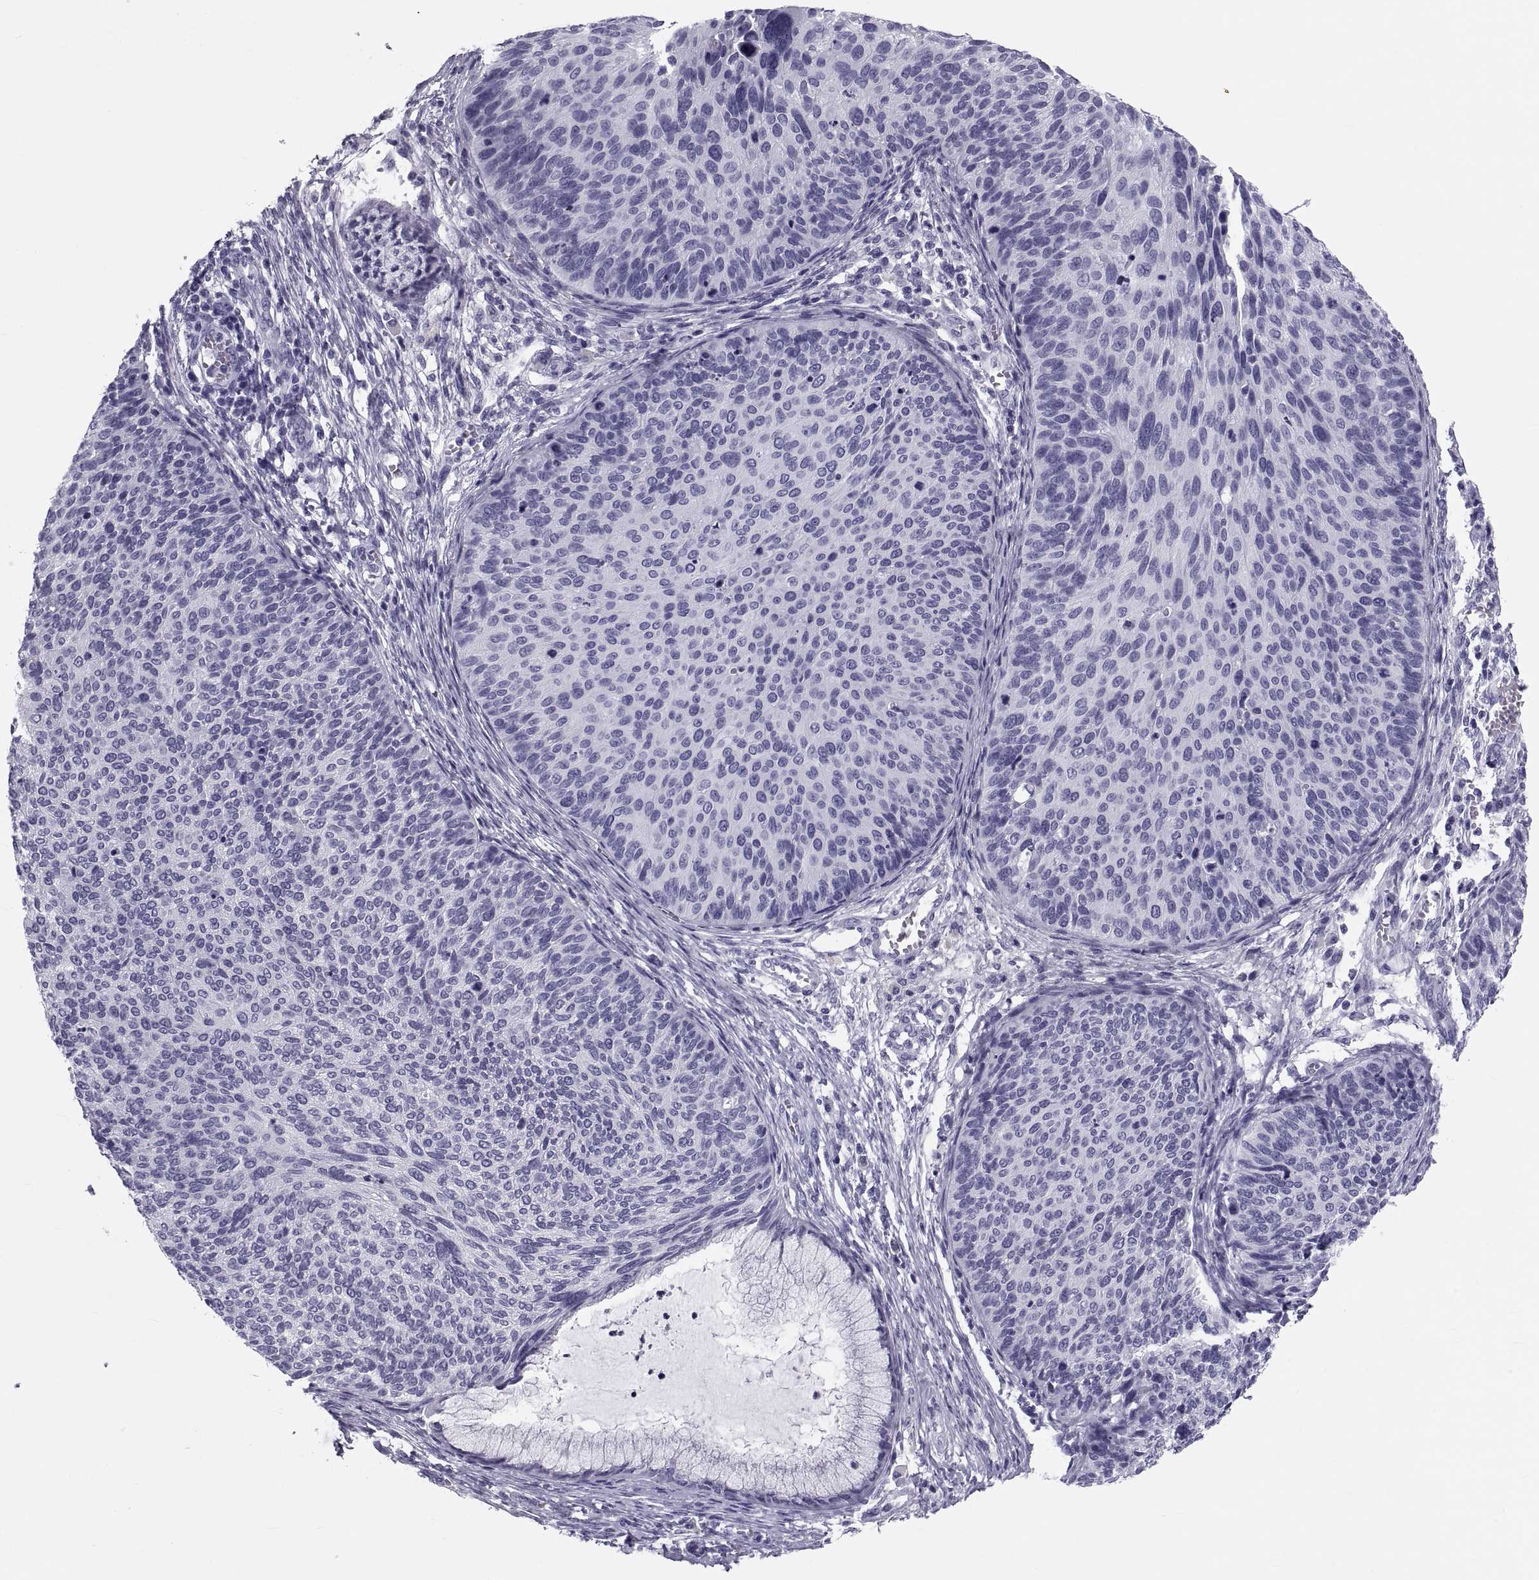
{"staining": {"intensity": "negative", "quantity": "none", "location": "none"}, "tissue": "cervical cancer", "cell_type": "Tumor cells", "image_type": "cancer", "snomed": [{"axis": "morphology", "description": "Squamous cell carcinoma, NOS"}, {"axis": "topography", "description": "Cervix"}], "caption": "Micrograph shows no significant protein positivity in tumor cells of cervical squamous cell carcinoma.", "gene": "DEFB129", "patient": {"sex": "female", "age": 36}}